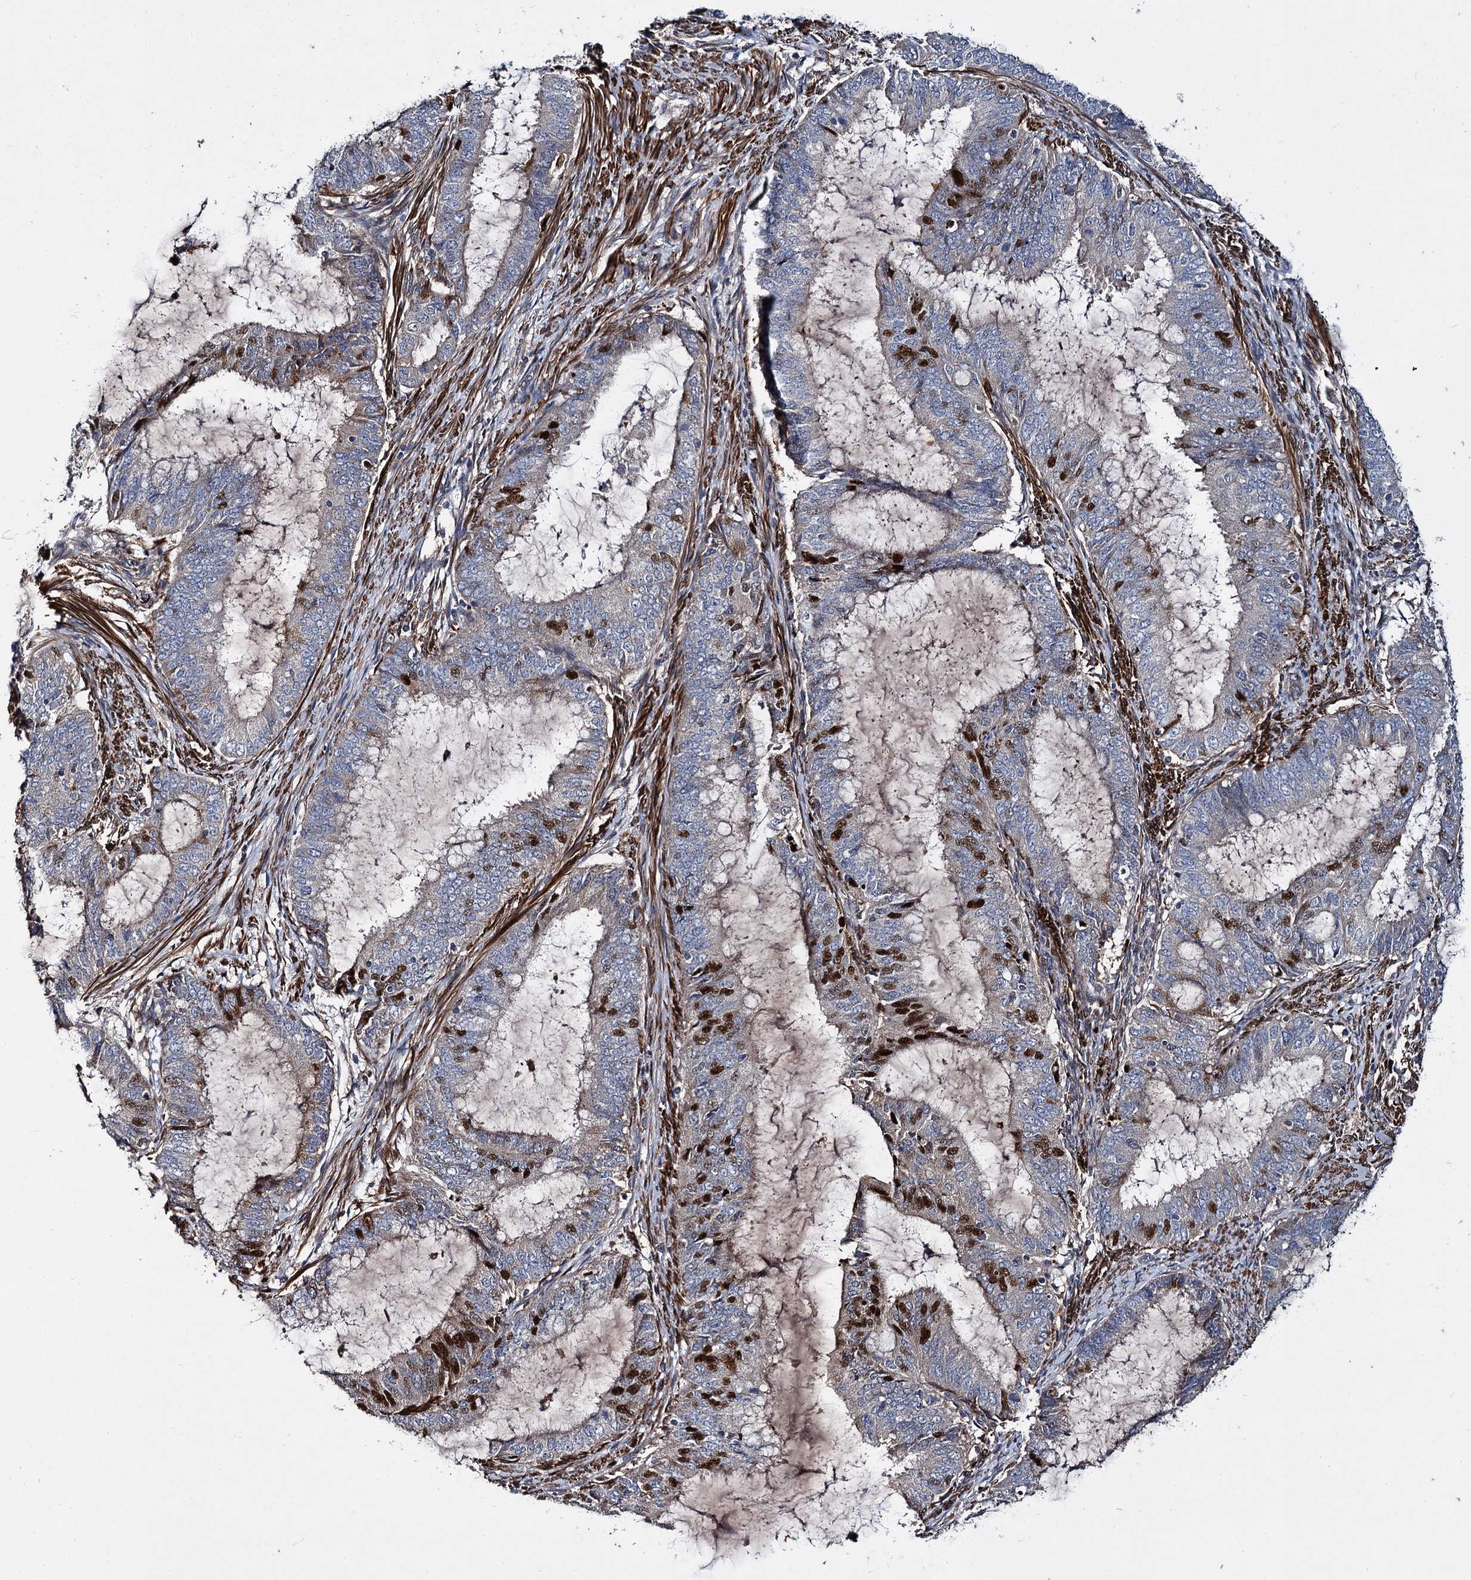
{"staining": {"intensity": "strong", "quantity": "<25%", "location": "nuclear"}, "tissue": "endometrial cancer", "cell_type": "Tumor cells", "image_type": "cancer", "snomed": [{"axis": "morphology", "description": "Adenocarcinoma, NOS"}, {"axis": "topography", "description": "Endometrium"}], "caption": "Endometrial adenocarcinoma was stained to show a protein in brown. There is medium levels of strong nuclear expression in approximately <25% of tumor cells.", "gene": "ISM2", "patient": {"sex": "female", "age": 51}}